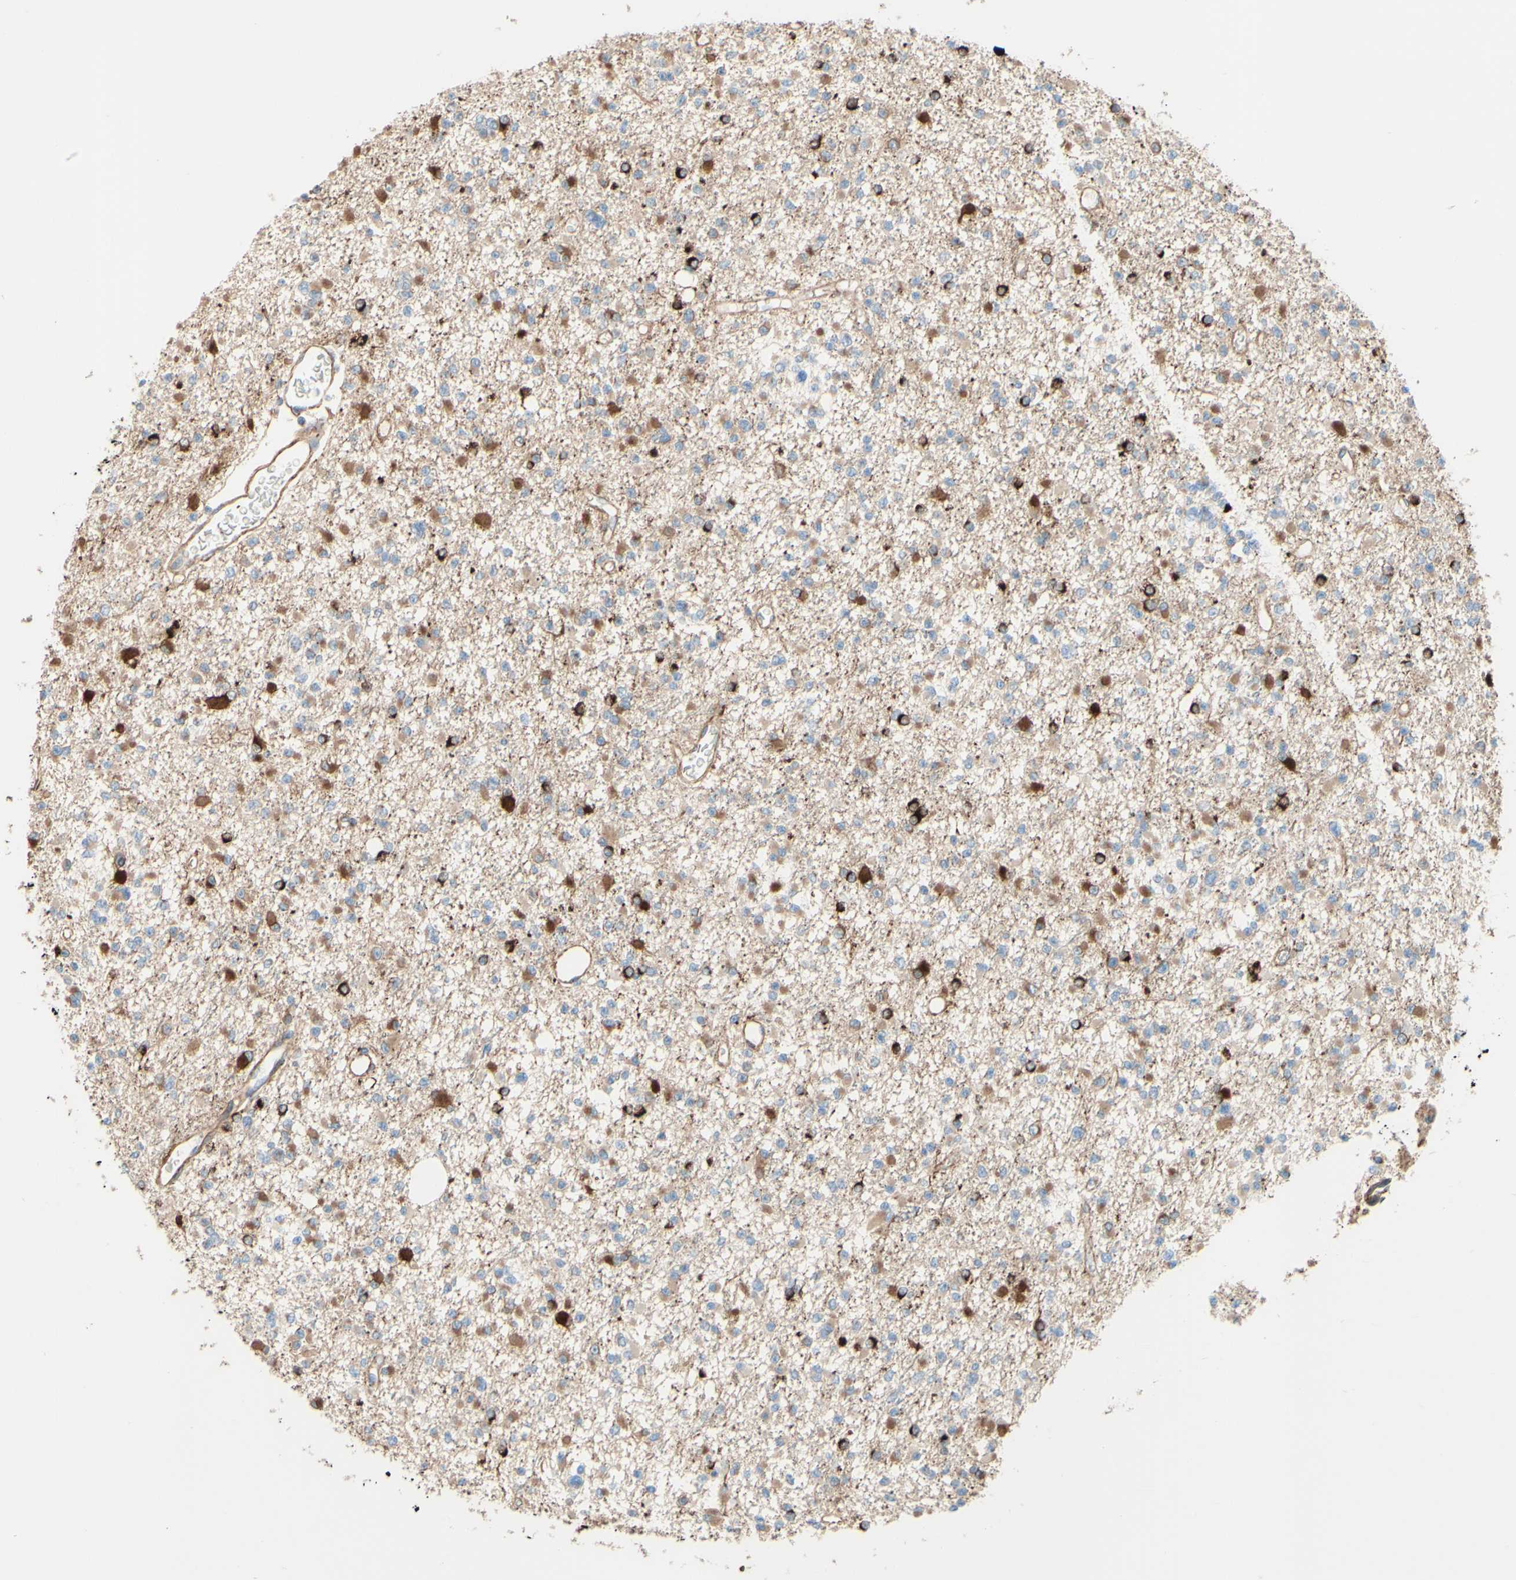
{"staining": {"intensity": "strong", "quantity": "<25%", "location": "cytoplasmic/membranous"}, "tissue": "glioma", "cell_type": "Tumor cells", "image_type": "cancer", "snomed": [{"axis": "morphology", "description": "Glioma, malignant, Low grade"}, {"axis": "topography", "description": "Brain"}], "caption": "Approximately <25% of tumor cells in human glioma show strong cytoplasmic/membranous protein positivity as visualized by brown immunohistochemical staining.", "gene": "ENDOD1", "patient": {"sex": "female", "age": 22}}